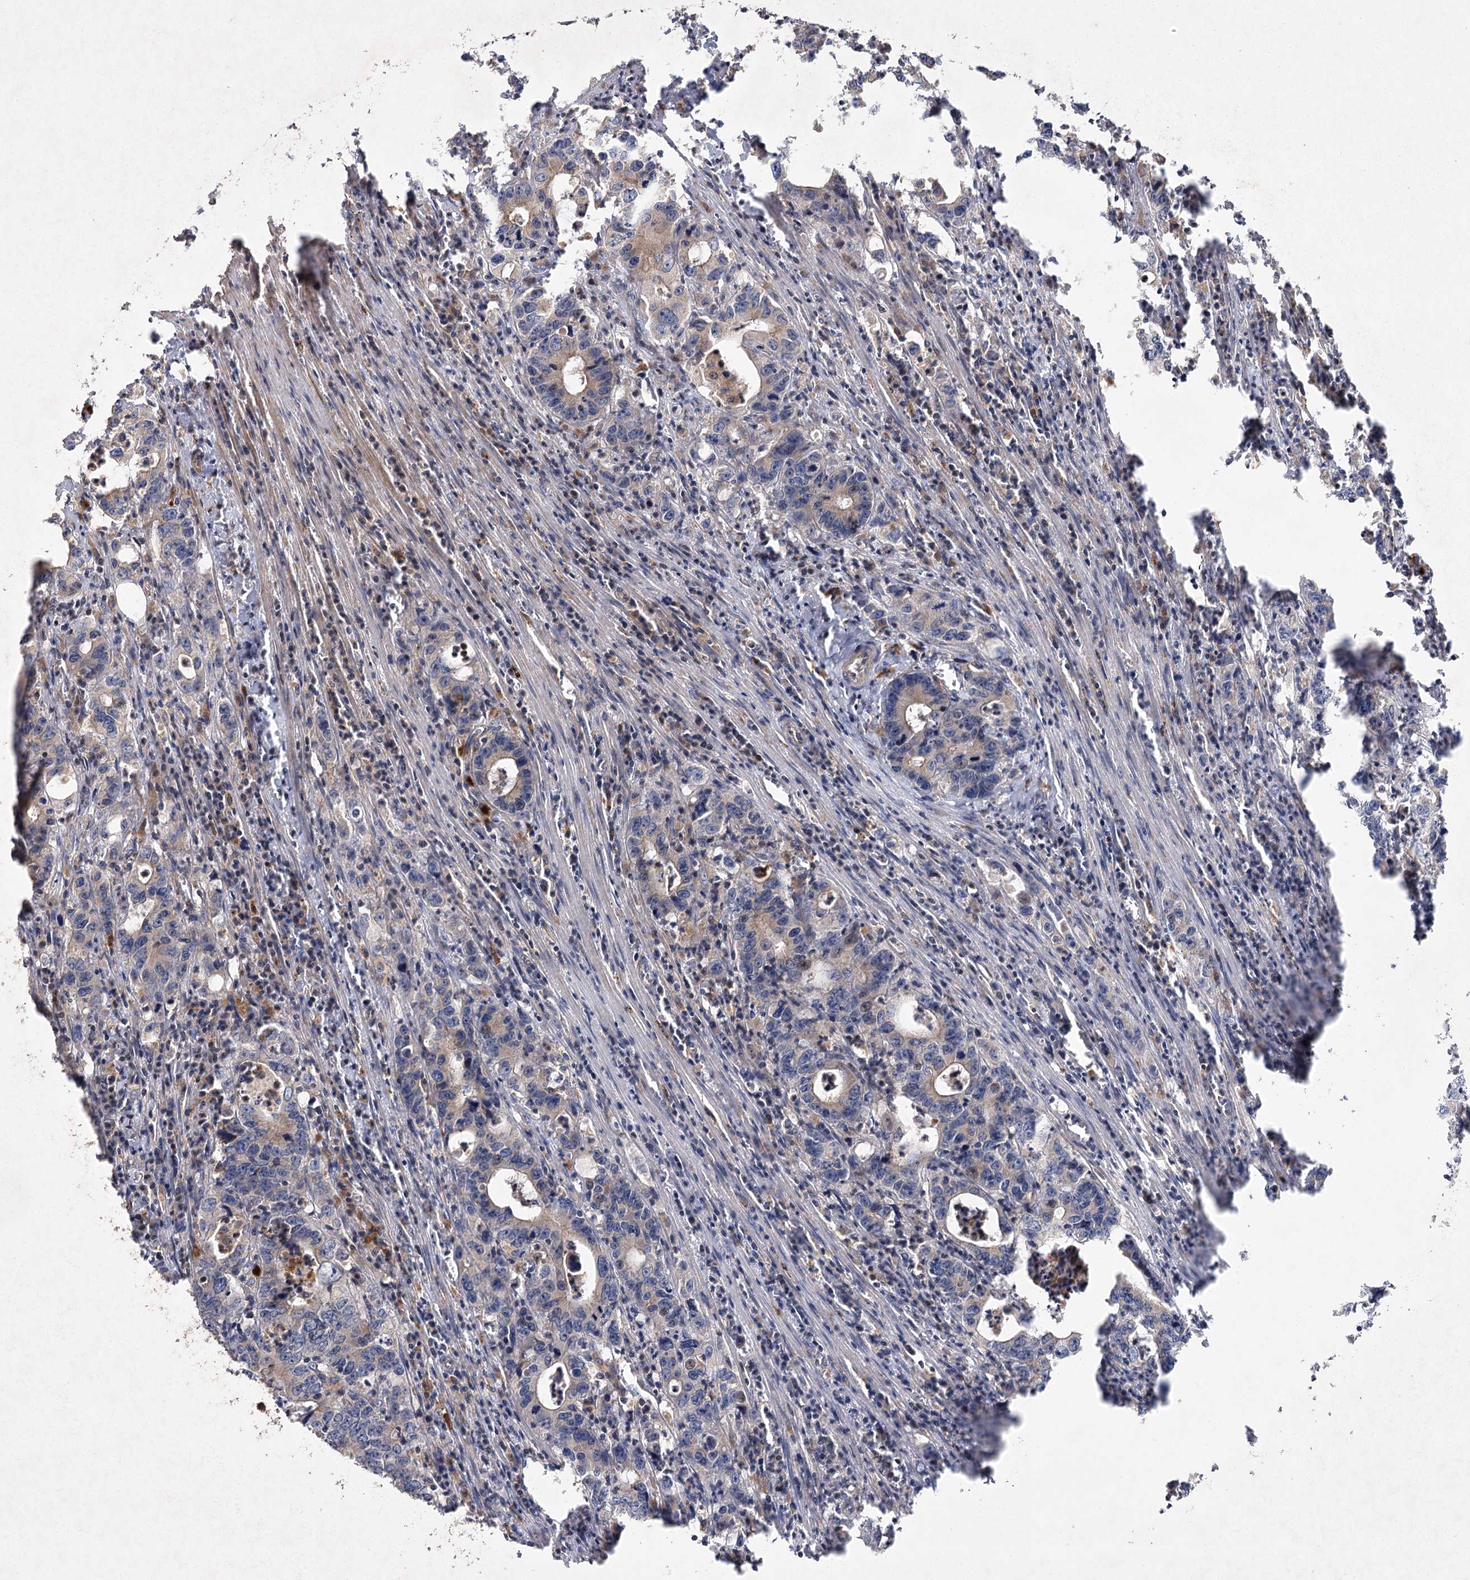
{"staining": {"intensity": "moderate", "quantity": "25%-75%", "location": "cytoplasmic/membranous"}, "tissue": "colorectal cancer", "cell_type": "Tumor cells", "image_type": "cancer", "snomed": [{"axis": "morphology", "description": "Adenocarcinoma, NOS"}, {"axis": "topography", "description": "Colon"}], "caption": "IHC of colorectal adenocarcinoma exhibits medium levels of moderate cytoplasmic/membranous staining in about 25%-75% of tumor cells. Using DAB (3,3'-diaminobenzidine) (brown) and hematoxylin (blue) stains, captured at high magnification using brightfield microscopy.", "gene": "KIAA0825", "patient": {"sex": "female", "age": 75}}